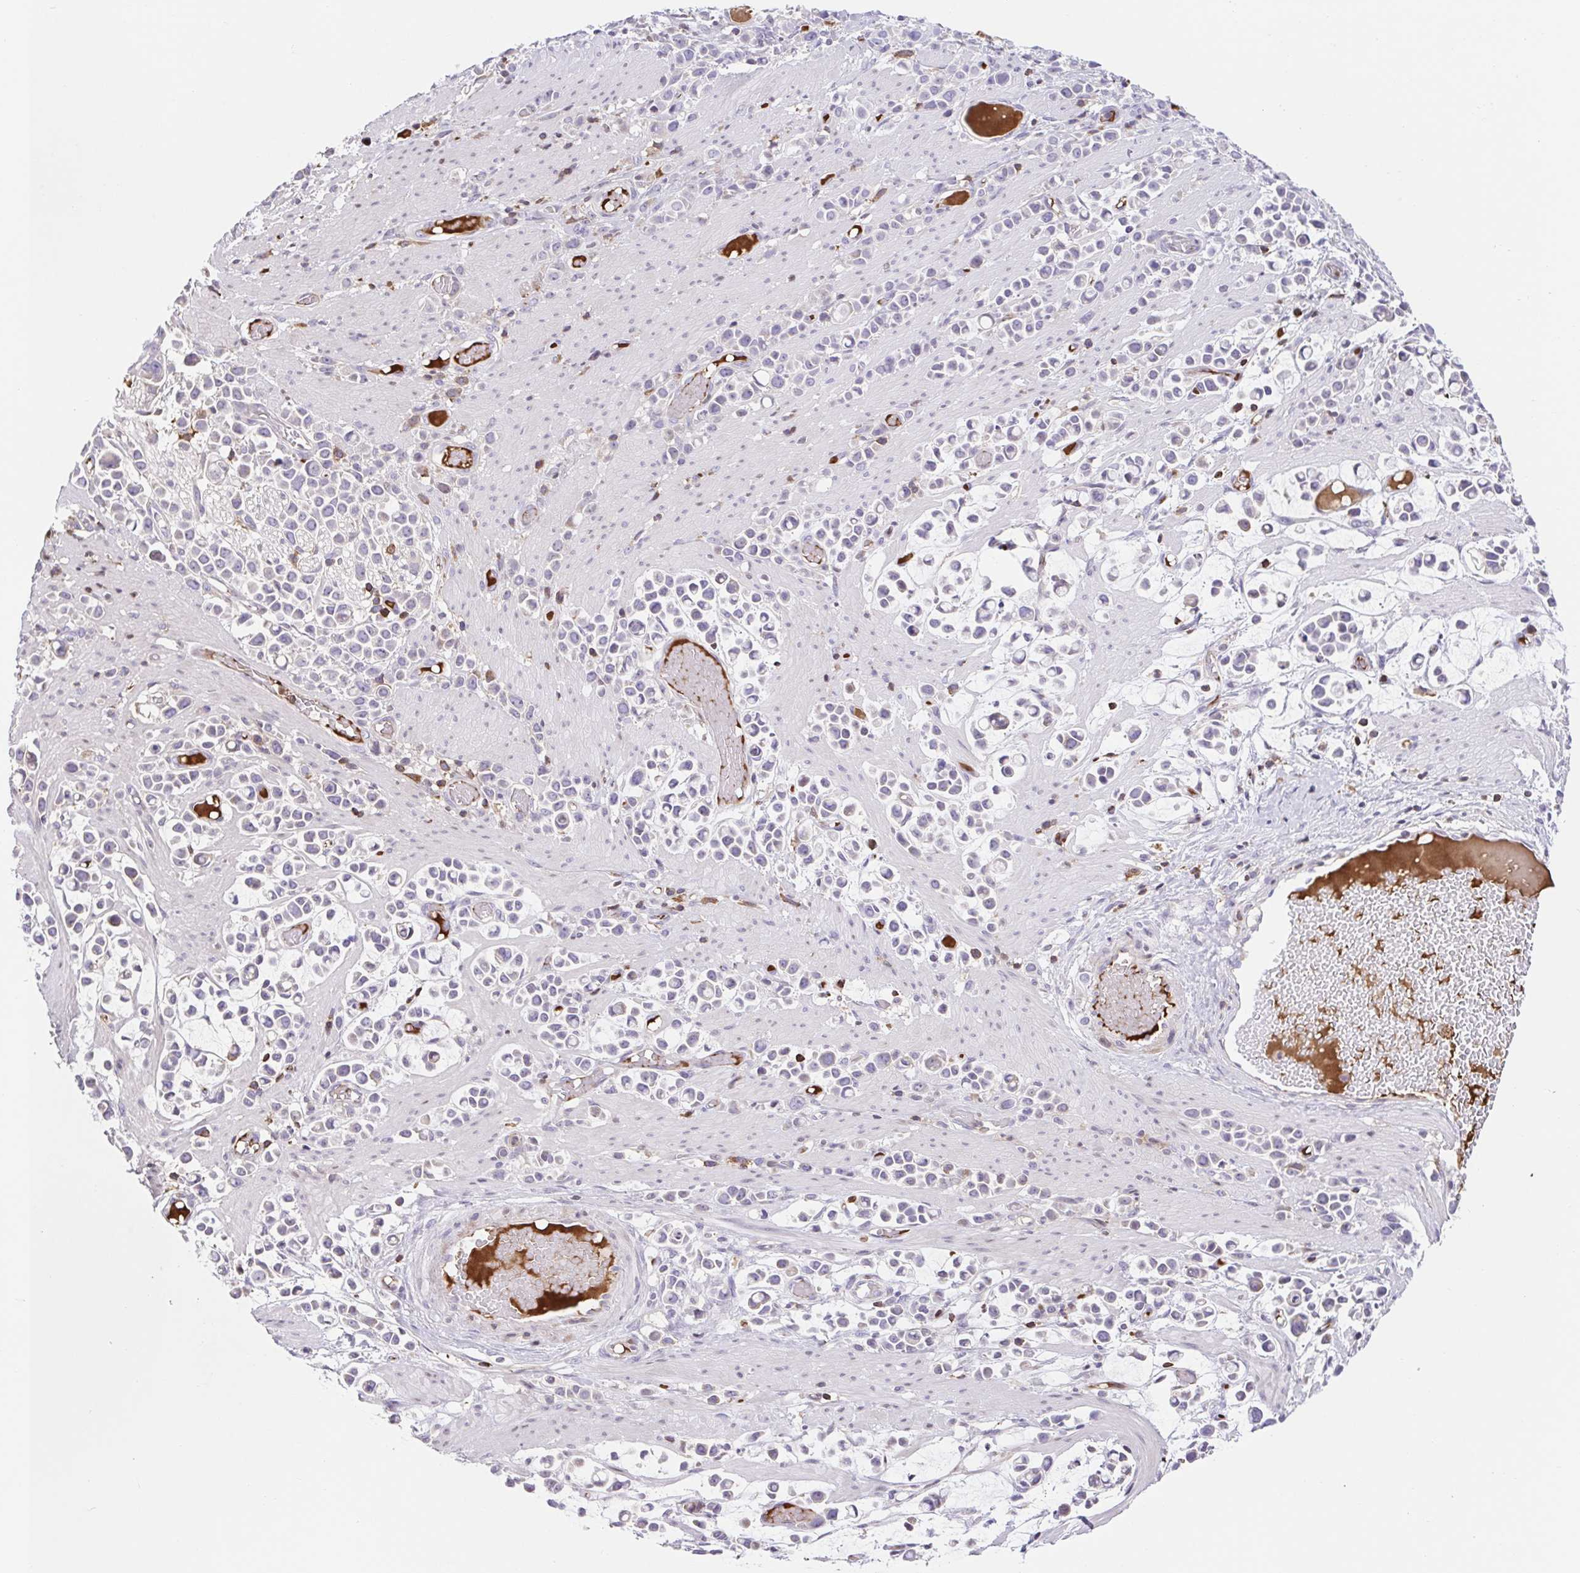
{"staining": {"intensity": "negative", "quantity": "none", "location": "none"}, "tissue": "stomach cancer", "cell_type": "Tumor cells", "image_type": "cancer", "snomed": [{"axis": "morphology", "description": "Adenocarcinoma, NOS"}, {"axis": "topography", "description": "Stomach"}], "caption": "High power microscopy image of an IHC image of stomach cancer, revealing no significant staining in tumor cells.", "gene": "TPRG1", "patient": {"sex": "male", "age": 82}}